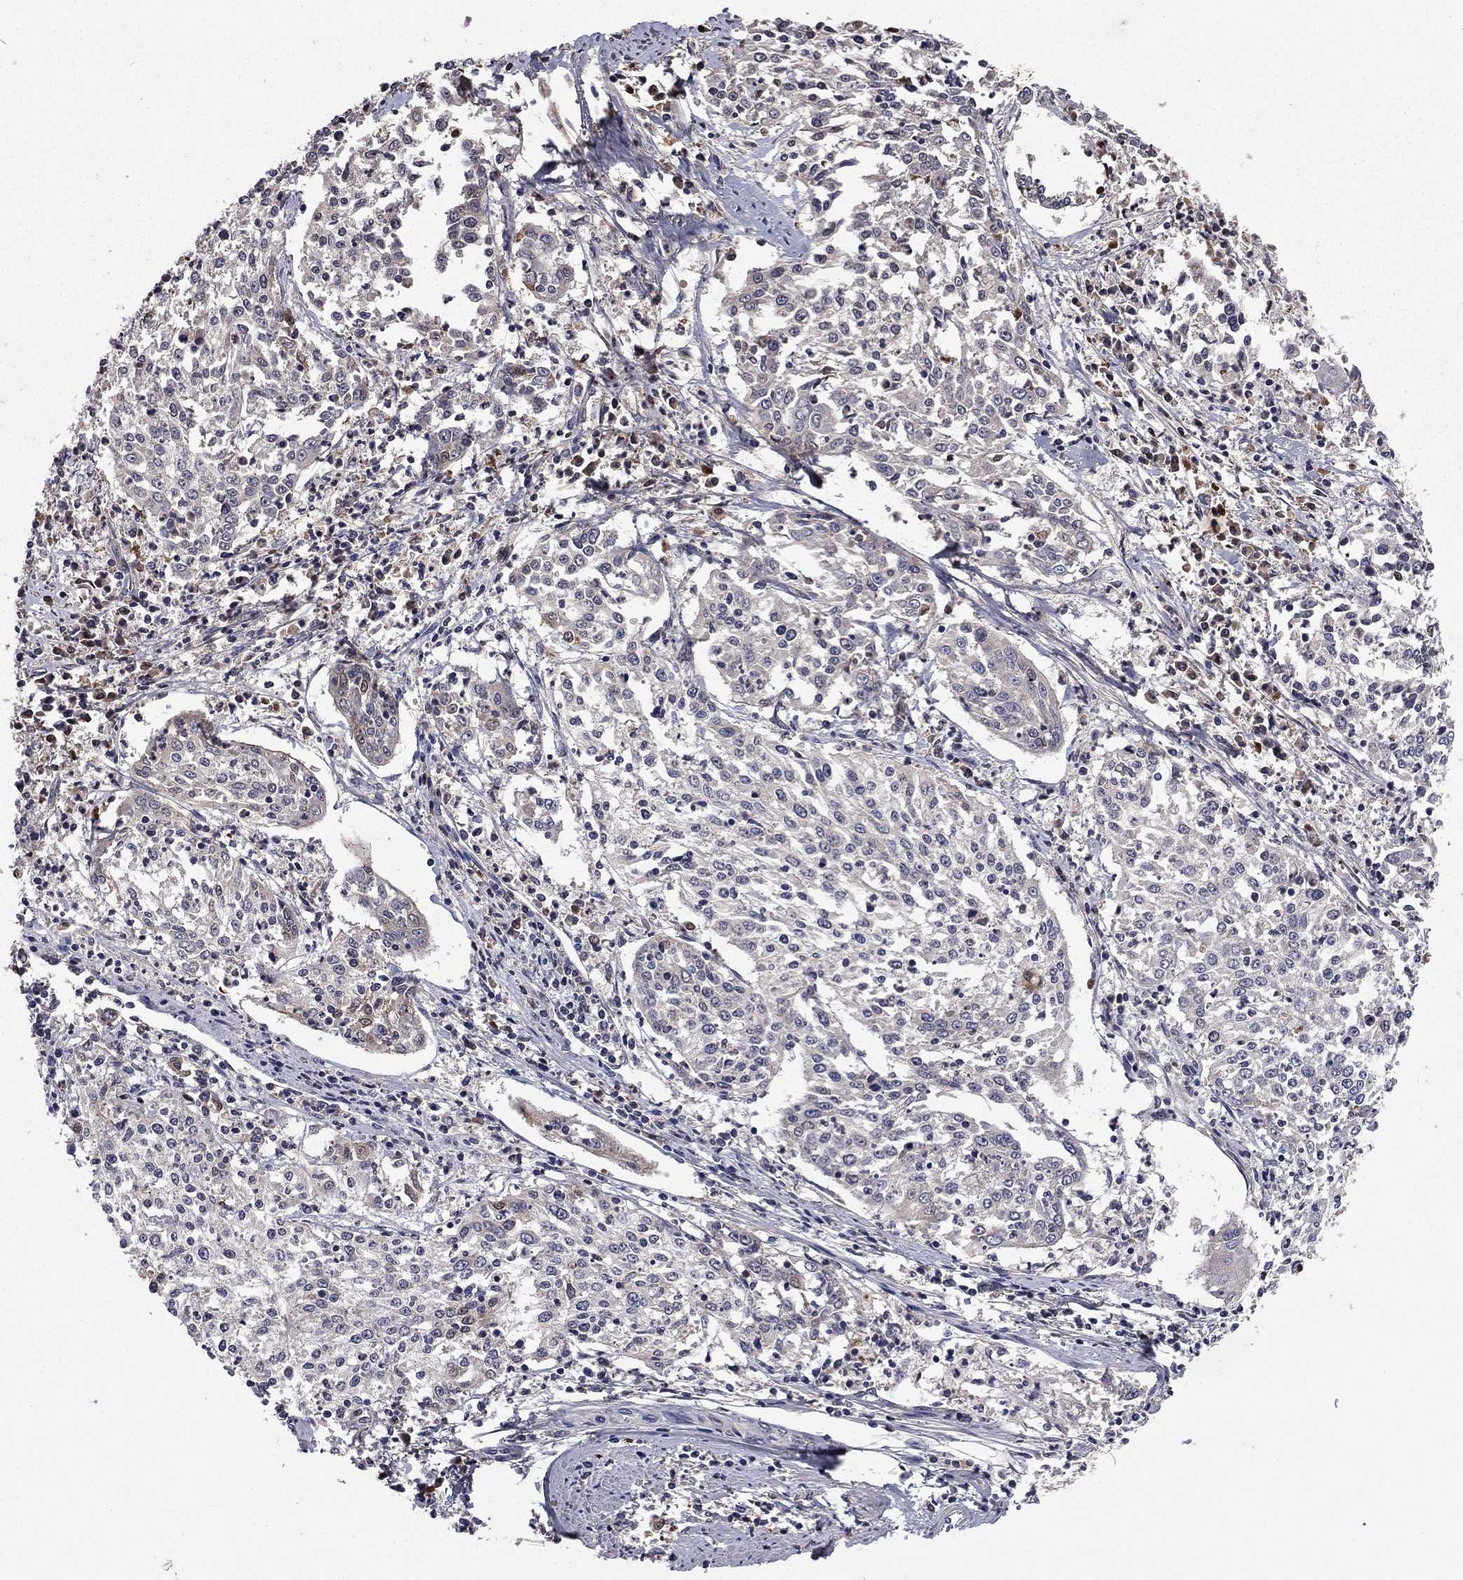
{"staining": {"intensity": "negative", "quantity": "none", "location": "none"}, "tissue": "cervical cancer", "cell_type": "Tumor cells", "image_type": "cancer", "snomed": [{"axis": "morphology", "description": "Squamous cell carcinoma, NOS"}, {"axis": "topography", "description": "Cervix"}], "caption": "IHC image of human cervical squamous cell carcinoma stained for a protein (brown), which shows no expression in tumor cells. (DAB (3,3'-diaminobenzidine) IHC visualized using brightfield microscopy, high magnification).", "gene": "PROS1", "patient": {"sex": "female", "age": 41}}